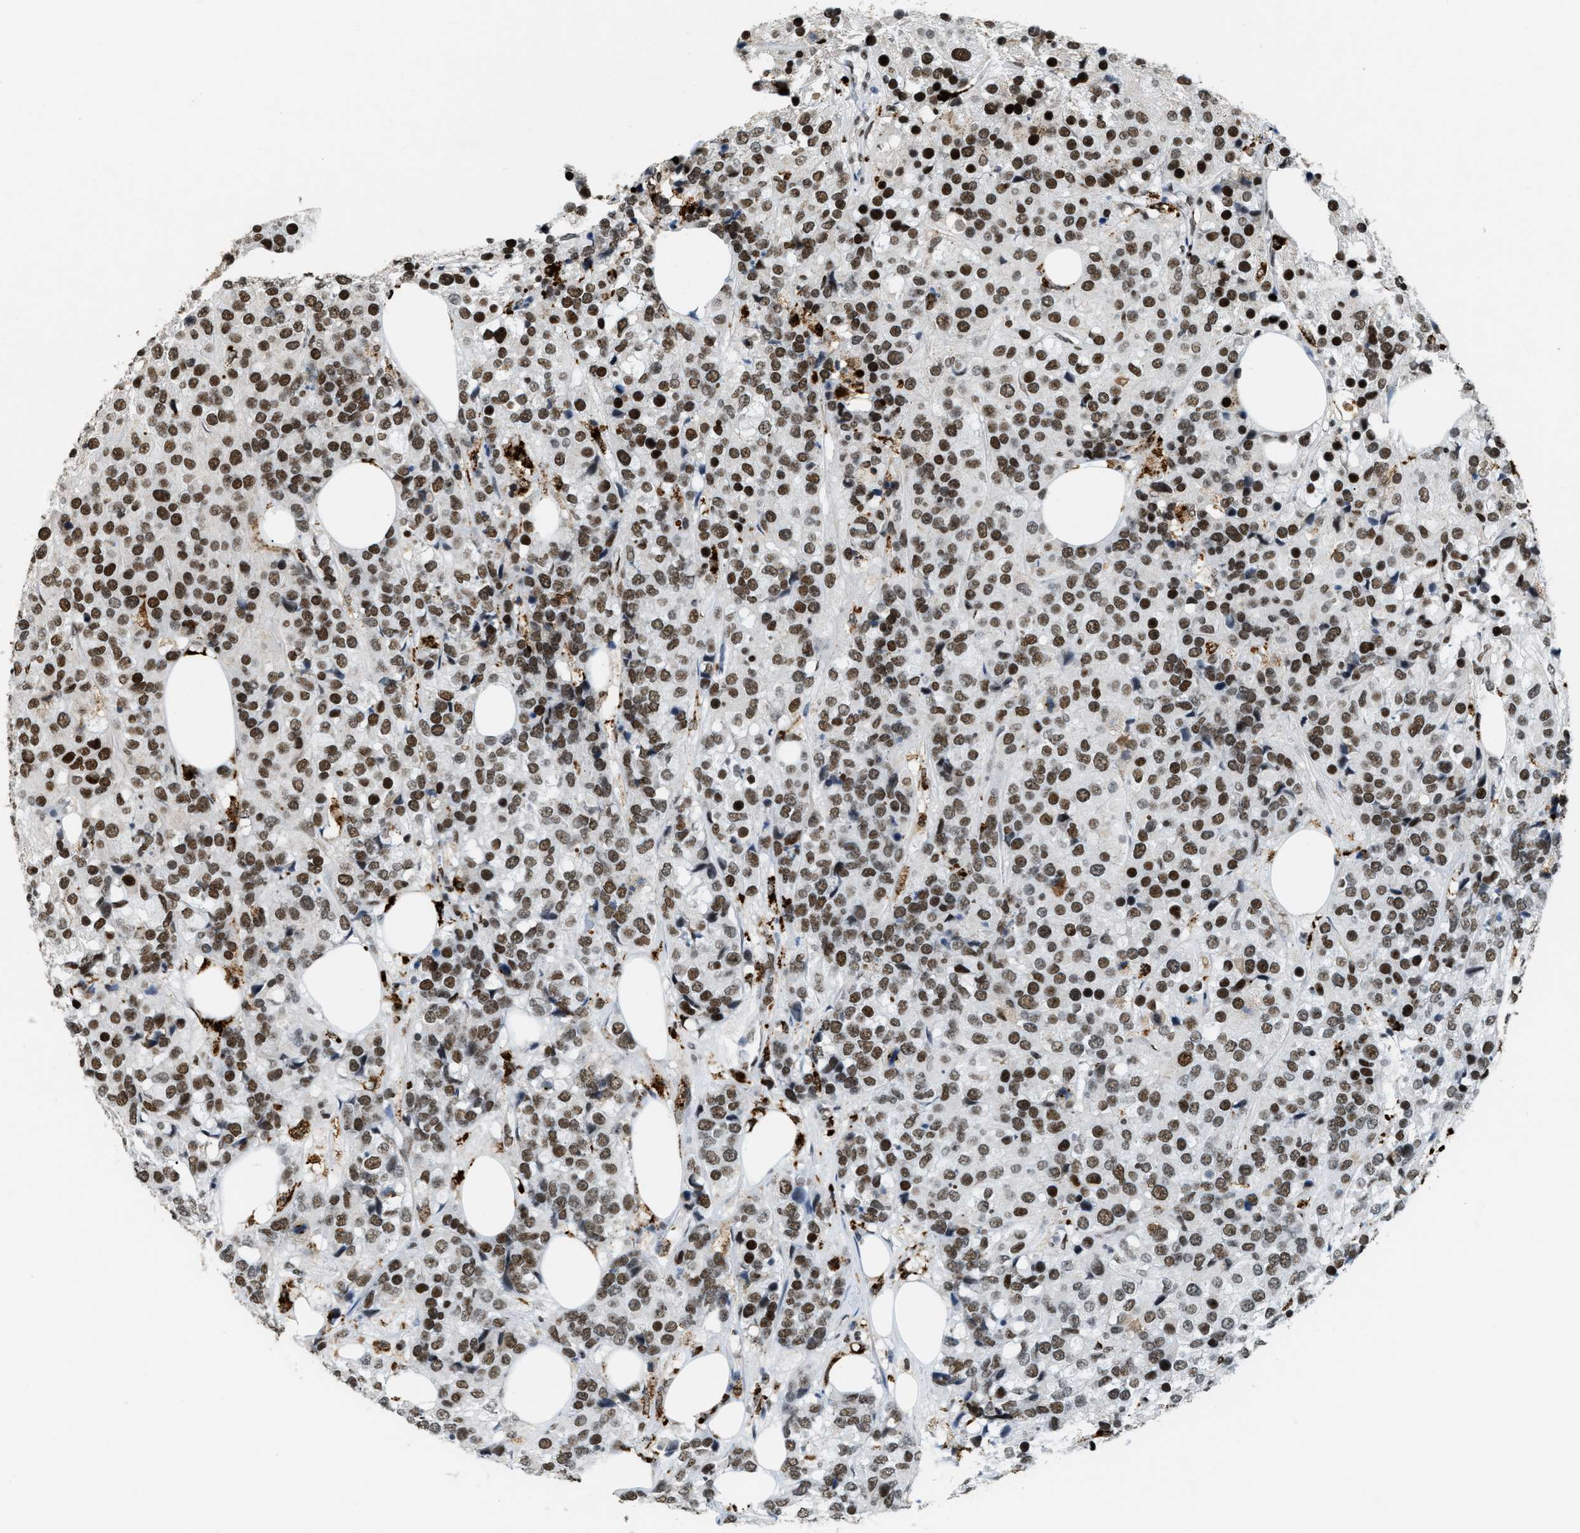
{"staining": {"intensity": "moderate", "quantity": ">75%", "location": "nuclear"}, "tissue": "breast cancer", "cell_type": "Tumor cells", "image_type": "cancer", "snomed": [{"axis": "morphology", "description": "Lobular carcinoma"}, {"axis": "topography", "description": "Breast"}], "caption": "Tumor cells reveal moderate nuclear staining in about >75% of cells in lobular carcinoma (breast). The staining was performed using DAB, with brown indicating positive protein expression. Nuclei are stained blue with hematoxylin.", "gene": "NUMA1", "patient": {"sex": "female", "age": 59}}